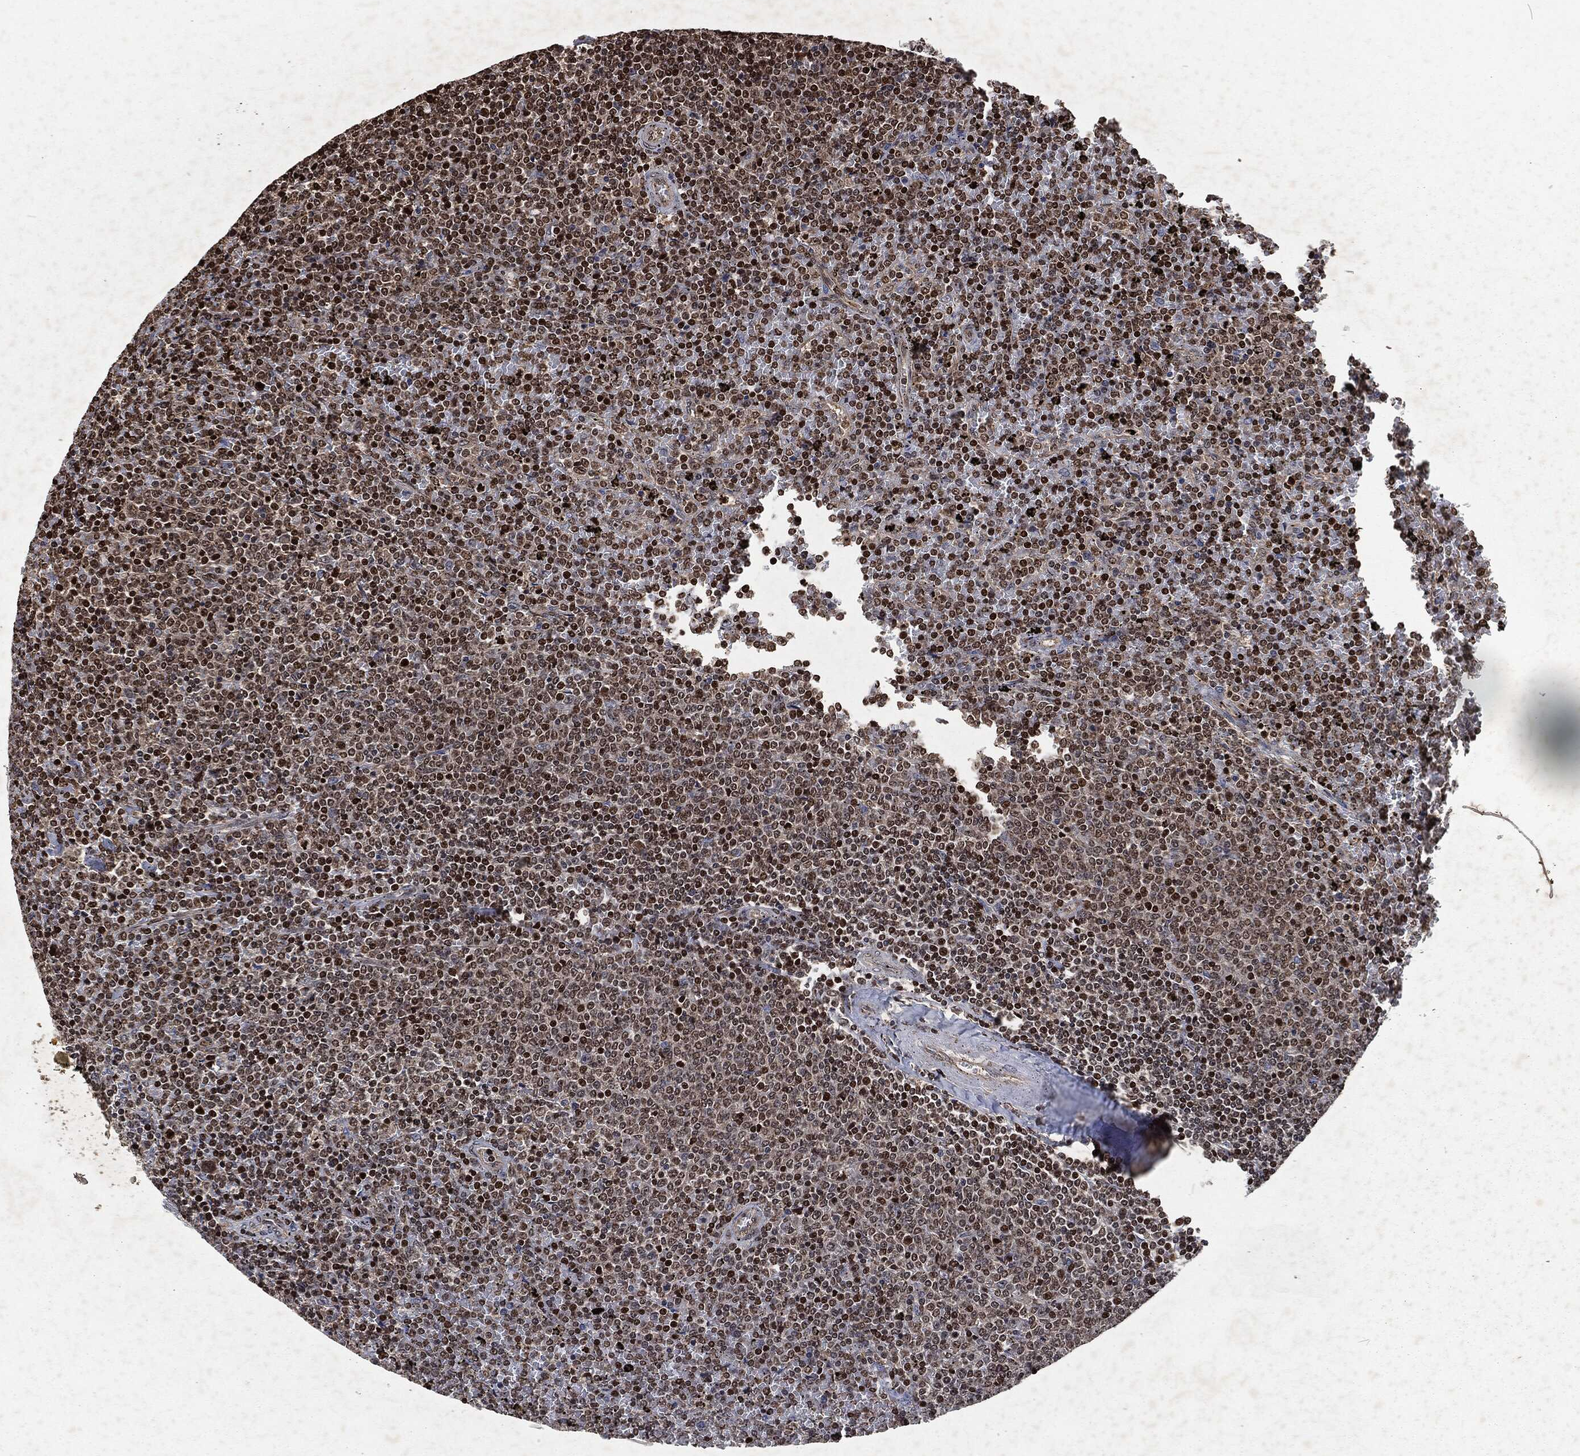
{"staining": {"intensity": "strong", "quantity": "<25%", "location": "nuclear"}, "tissue": "lymphoma", "cell_type": "Tumor cells", "image_type": "cancer", "snomed": [{"axis": "morphology", "description": "Malignant lymphoma, non-Hodgkin's type, Low grade"}, {"axis": "topography", "description": "Spleen"}], "caption": "The image demonstrates immunohistochemical staining of low-grade malignant lymphoma, non-Hodgkin's type. There is strong nuclear positivity is appreciated in about <25% of tumor cells. (Brightfield microscopy of DAB IHC at high magnification).", "gene": "SNAI1", "patient": {"sex": "female", "age": 77}}